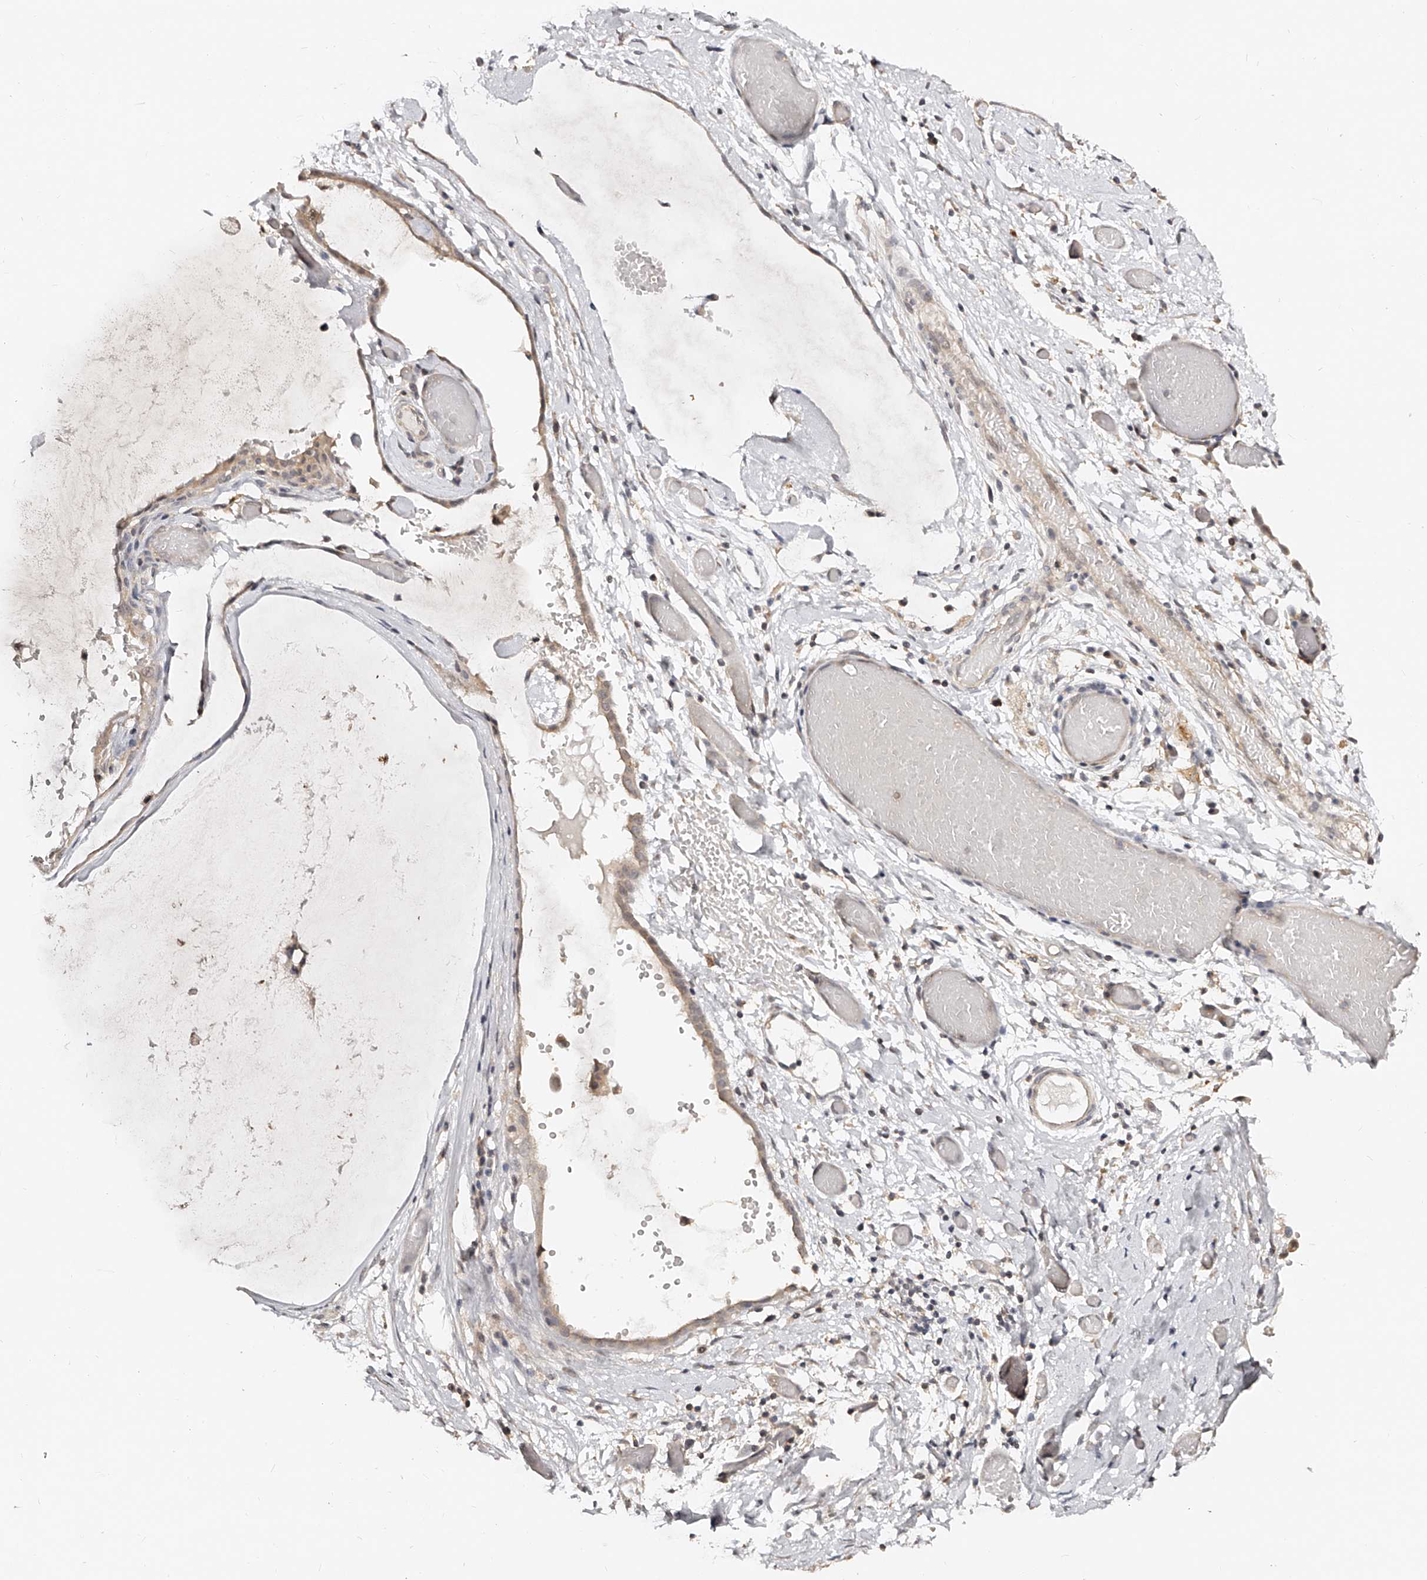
{"staining": {"intensity": "weak", "quantity": "<25%", "location": "nuclear"}, "tissue": "ovarian cancer", "cell_type": "Tumor cells", "image_type": "cancer", "snomed": [{"axis": "morphology", "description": "Cystadenocarcinoma, mucinous, NOS"}, {"axis": "topography", "description": "Ovary"}], "caption": "A histopathology image of human mucinous cystadenocarcinoma (ovarian) is negative for staining in tumor cells.", "gene": "ZNF789", "patient": {"sex": "female", "age": 39}}